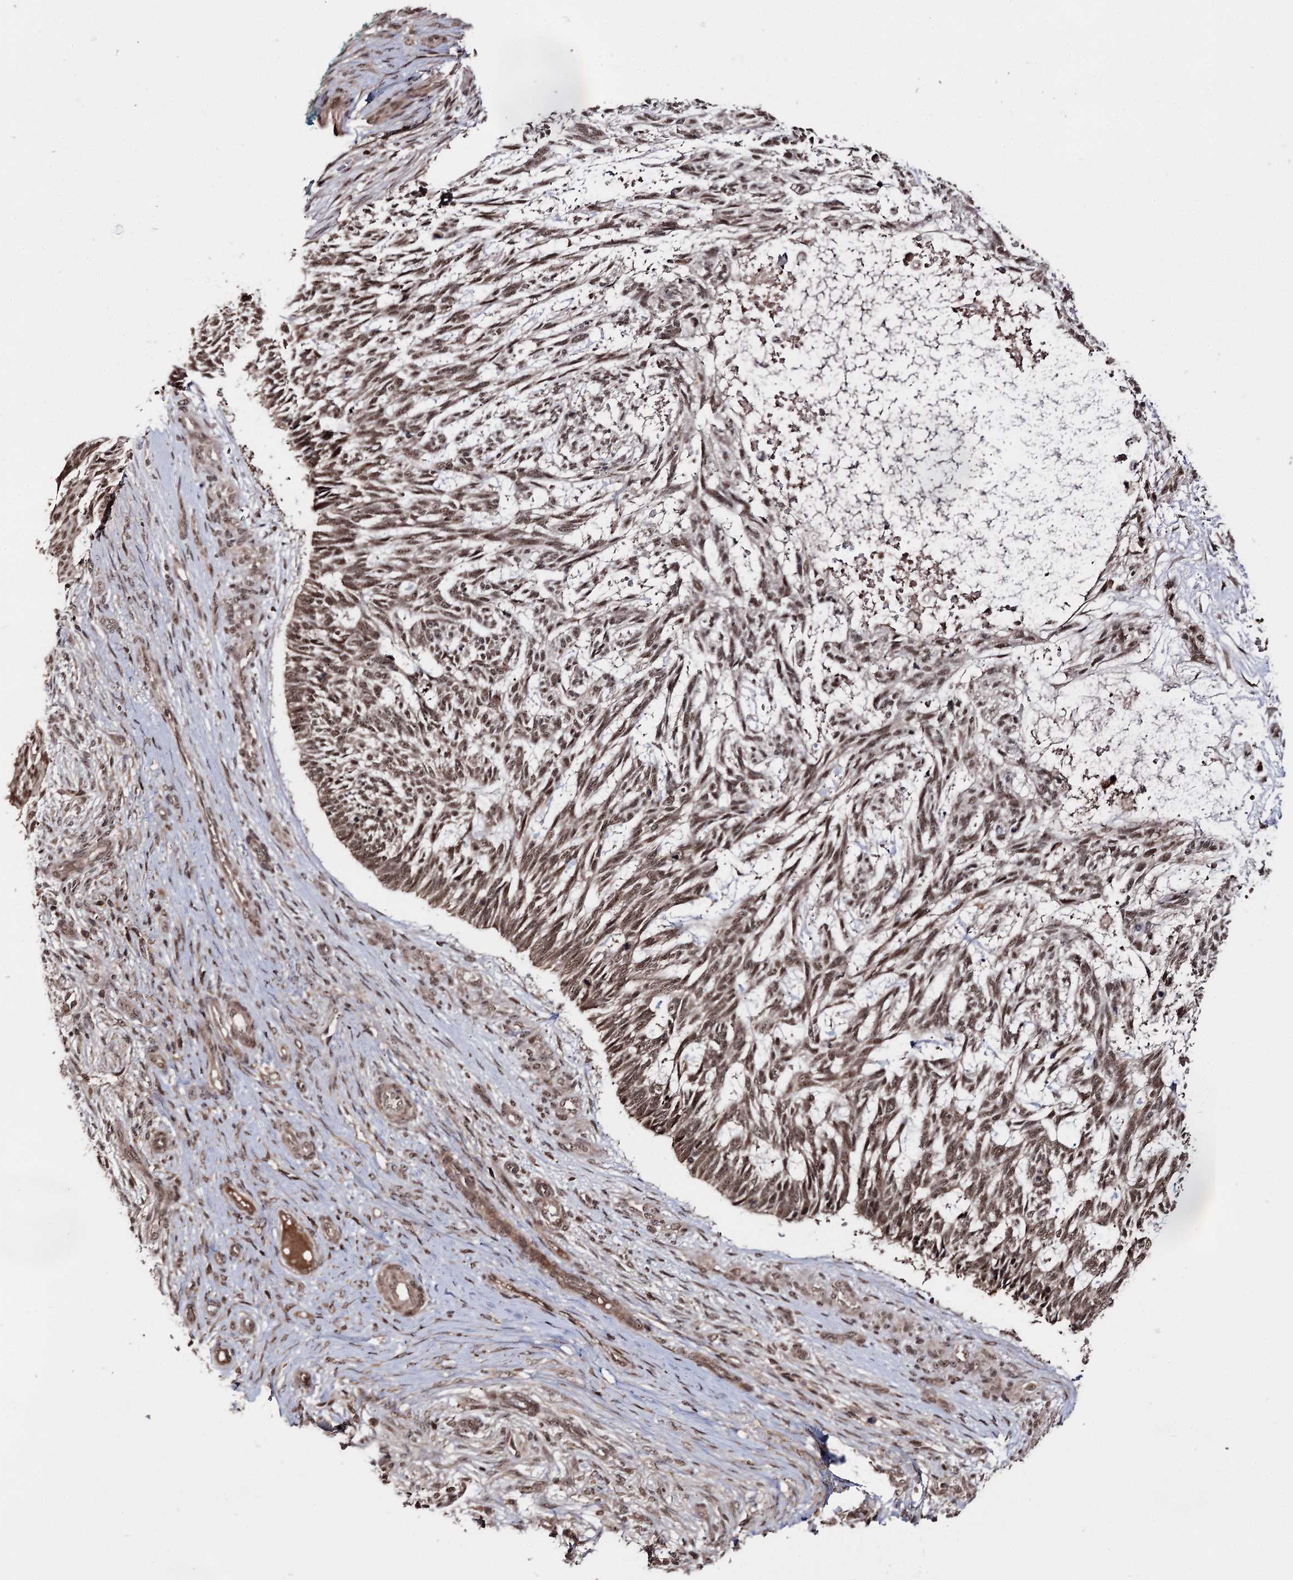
{"staining": {"intensity": "moderate", "quantity": ">75%", "location": "cytoplasmic/membranous,nuclear"}, "tissue": "skin cancer", "cell_type": "Tumor cells", "image_type": "cancer", "snomed": [{"axis": "morphology", "description": "Basal cell carcinoma"}, {"axis": "topography", "description": "Skin"}], "caption": "The immunohistochemical stain labels moderate cytoplasmic/membranous and nuclear staining in tumor cells of skin cancer (basal cell carcinoma) tissue.", "gene": "FAM53B", "patient": {"sex": "male", "age": 88}}